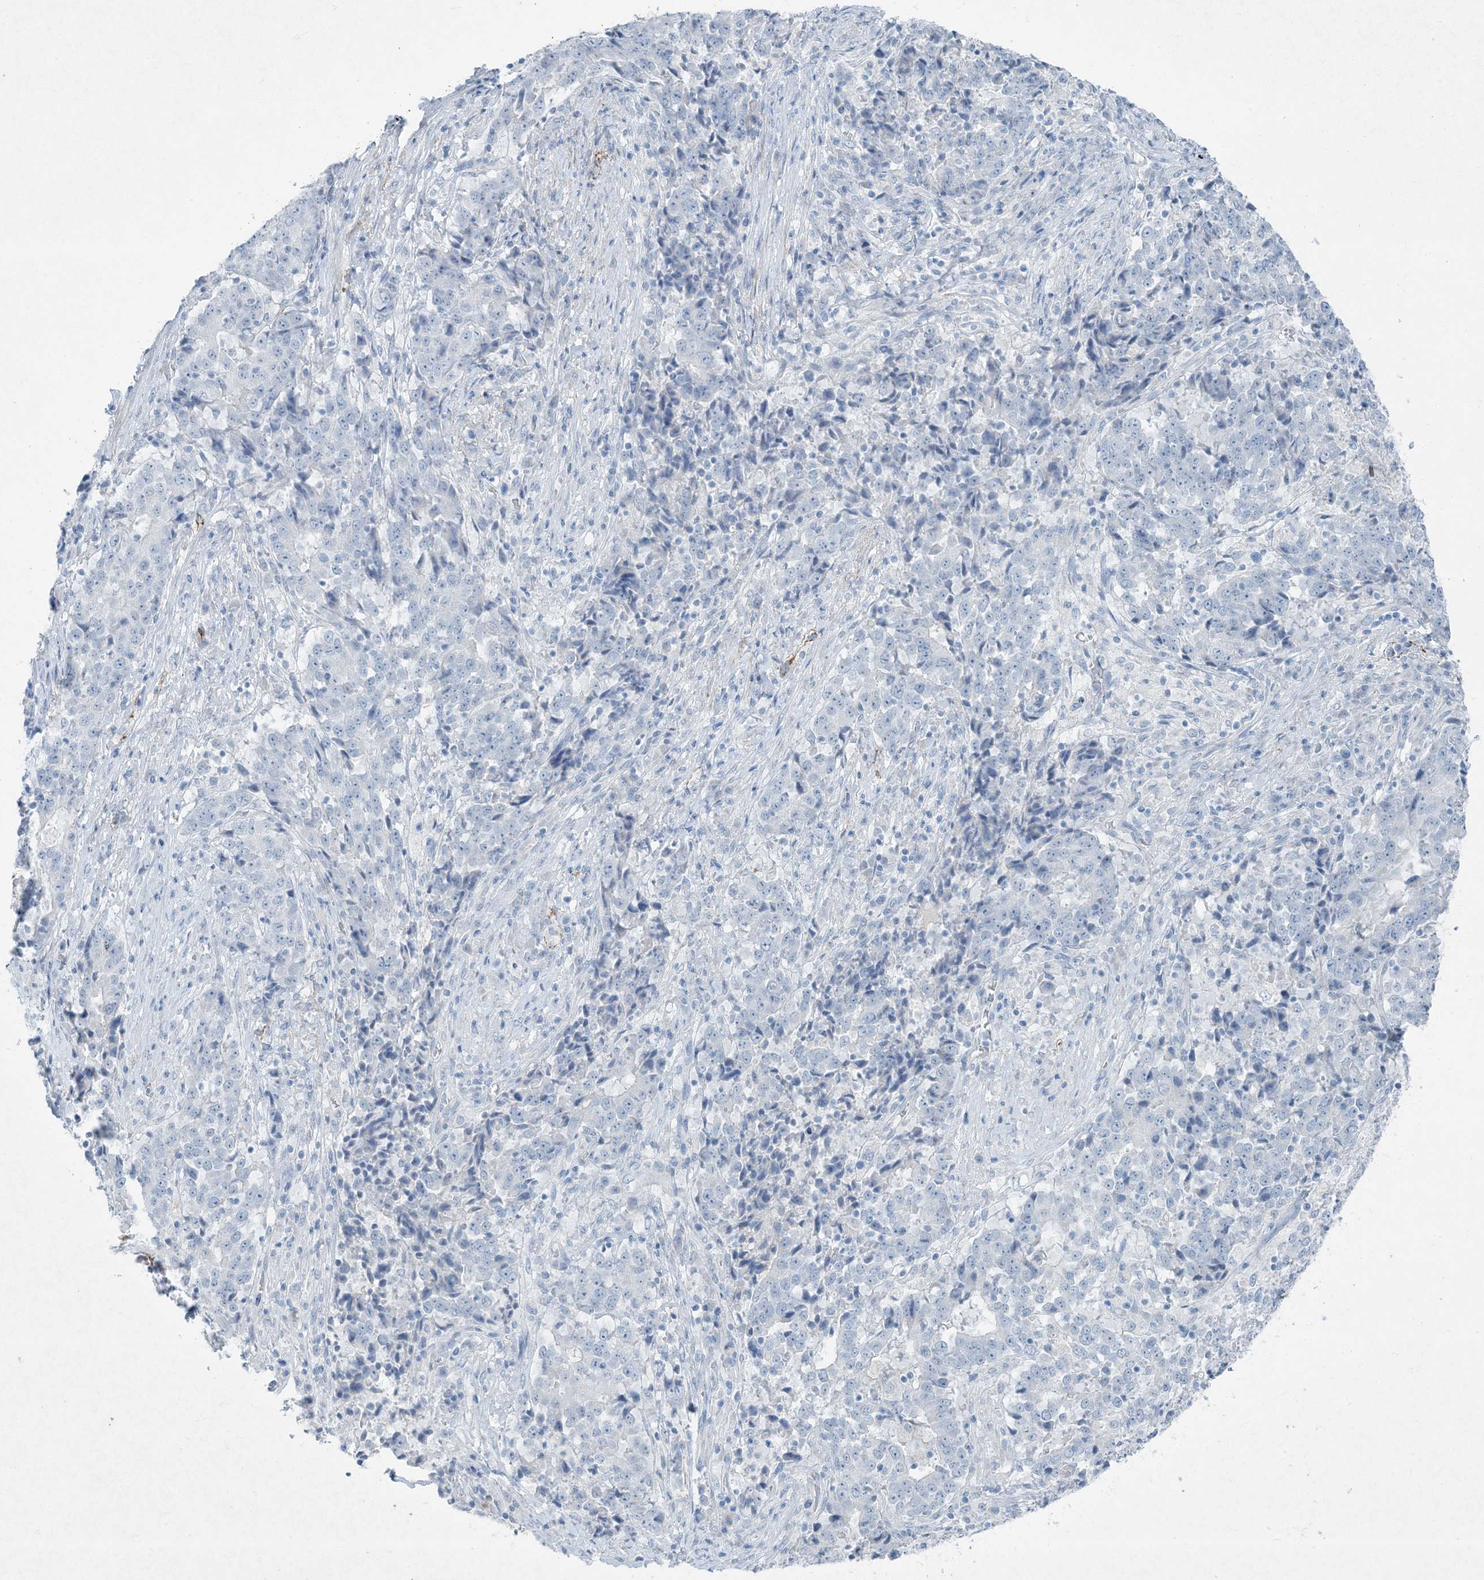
{"staining": {"intensity": "negative", "quantity": "none", "location": "none"}, "tissue": "stomach cancer", "cell_type": "Tumor cells", "image_type": "cancer", "snomed": [{"axis": "morphology", "description": "Adenocarcinoma, NOS"}, {"axis": "topography", "description": "Stomach"}], "caption": "This is an immunohistochemistry (IHC) photomicrograph of human stomach cancer (adenocarcinoma). There is no expression in tumor cells.", "gene": "PGM5", "patient": {"sex": "male", "age": 59}}